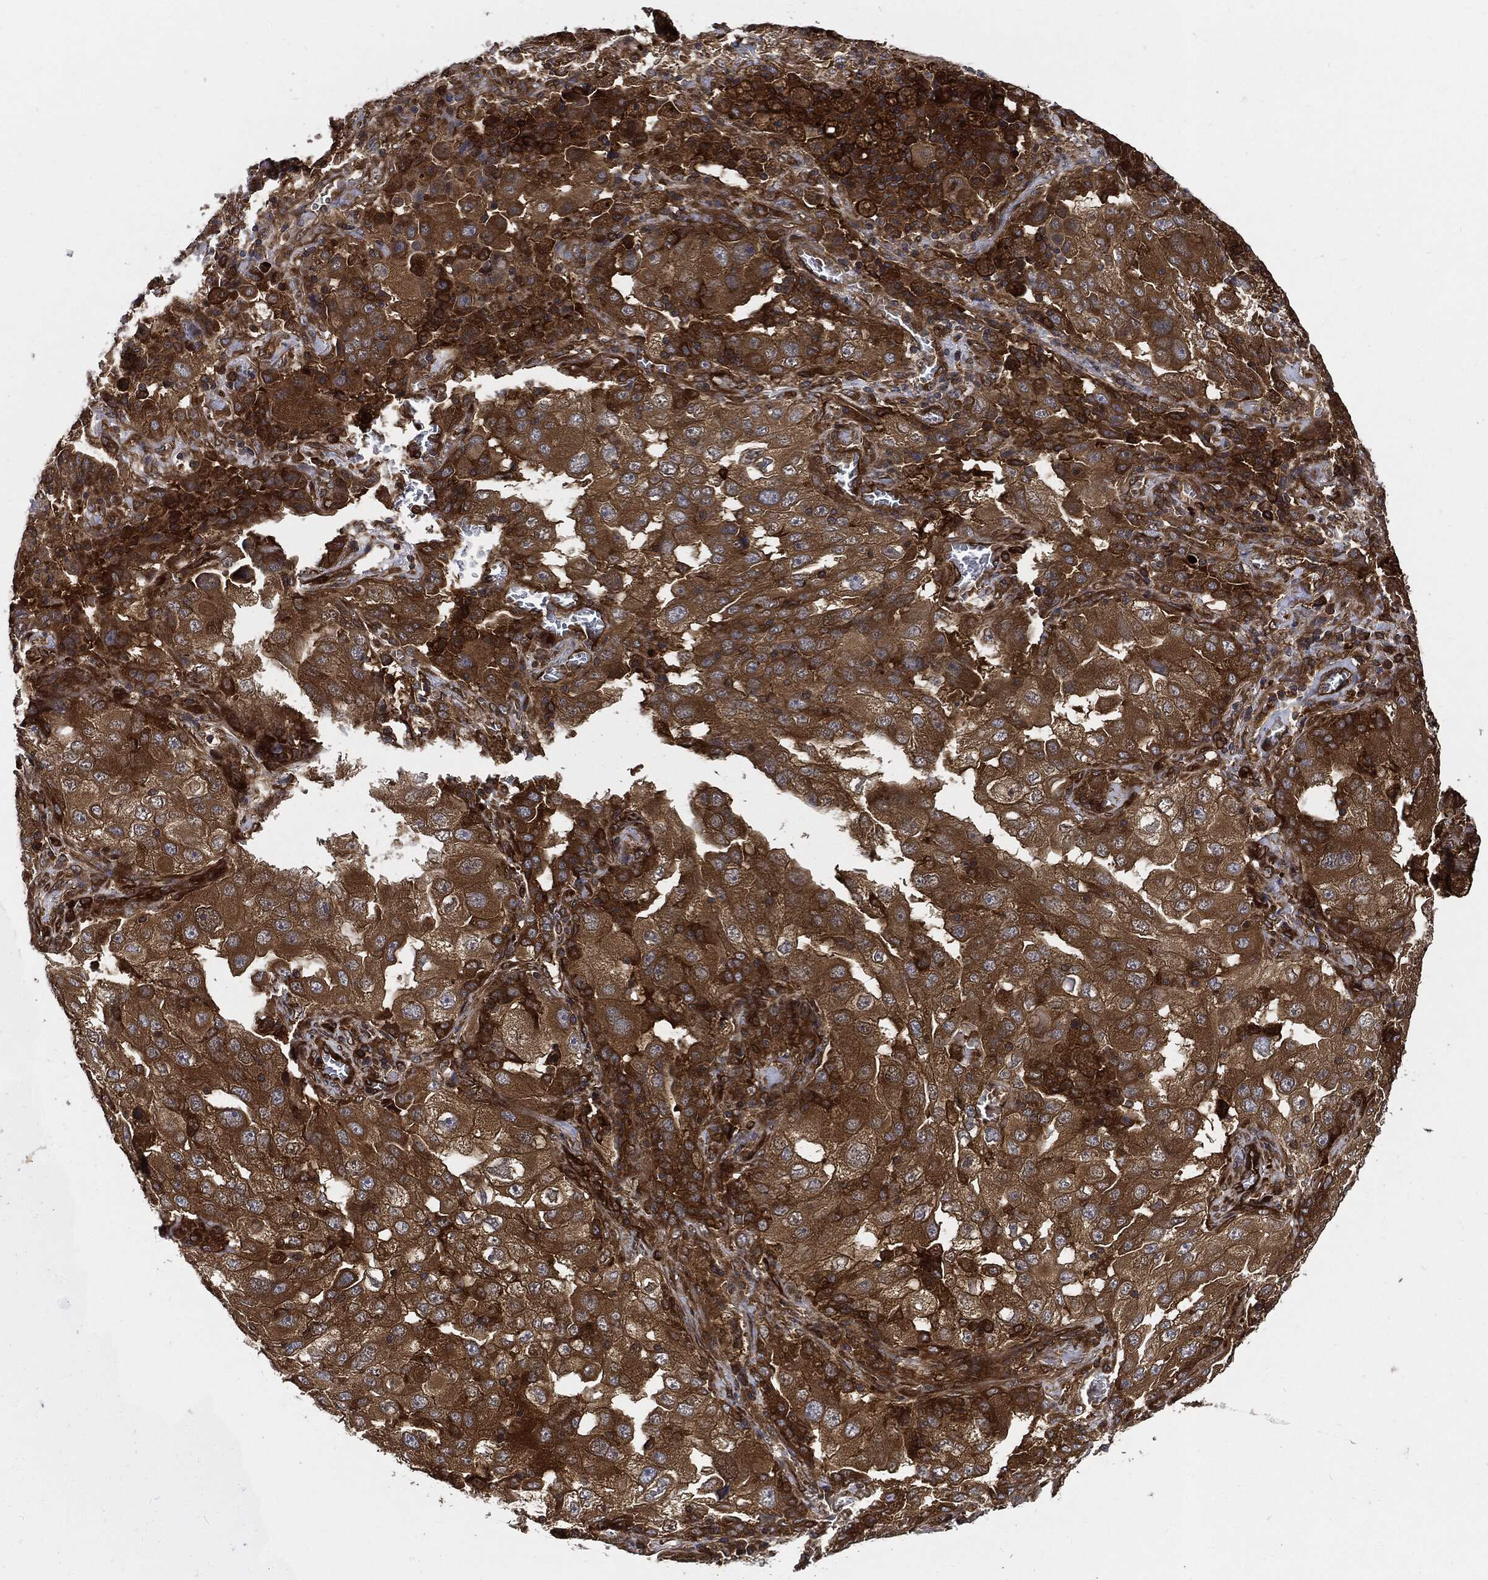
{"staining": {"intensity": "strong", "quantity": ">75%", "location": "cytoplasmic/membranous"}, "tissue": "lung cancer", "cell_type": "Tumor cells", "image_type": "cancer", "snomed": [{"axis": "morphology", "description": "Adenocarcinoma, NOS"}, {"axis": "topography", "description": "Lung"}], "caption": "The micrograph exhibits staining of lung cancer (adenocarcinoma), revealing strong cytoplasmic/membranous protein positivity (brown color) within tumor cells.", "gene": "XPNPEP1", "patient": {"sex": "female", "age": 61}}